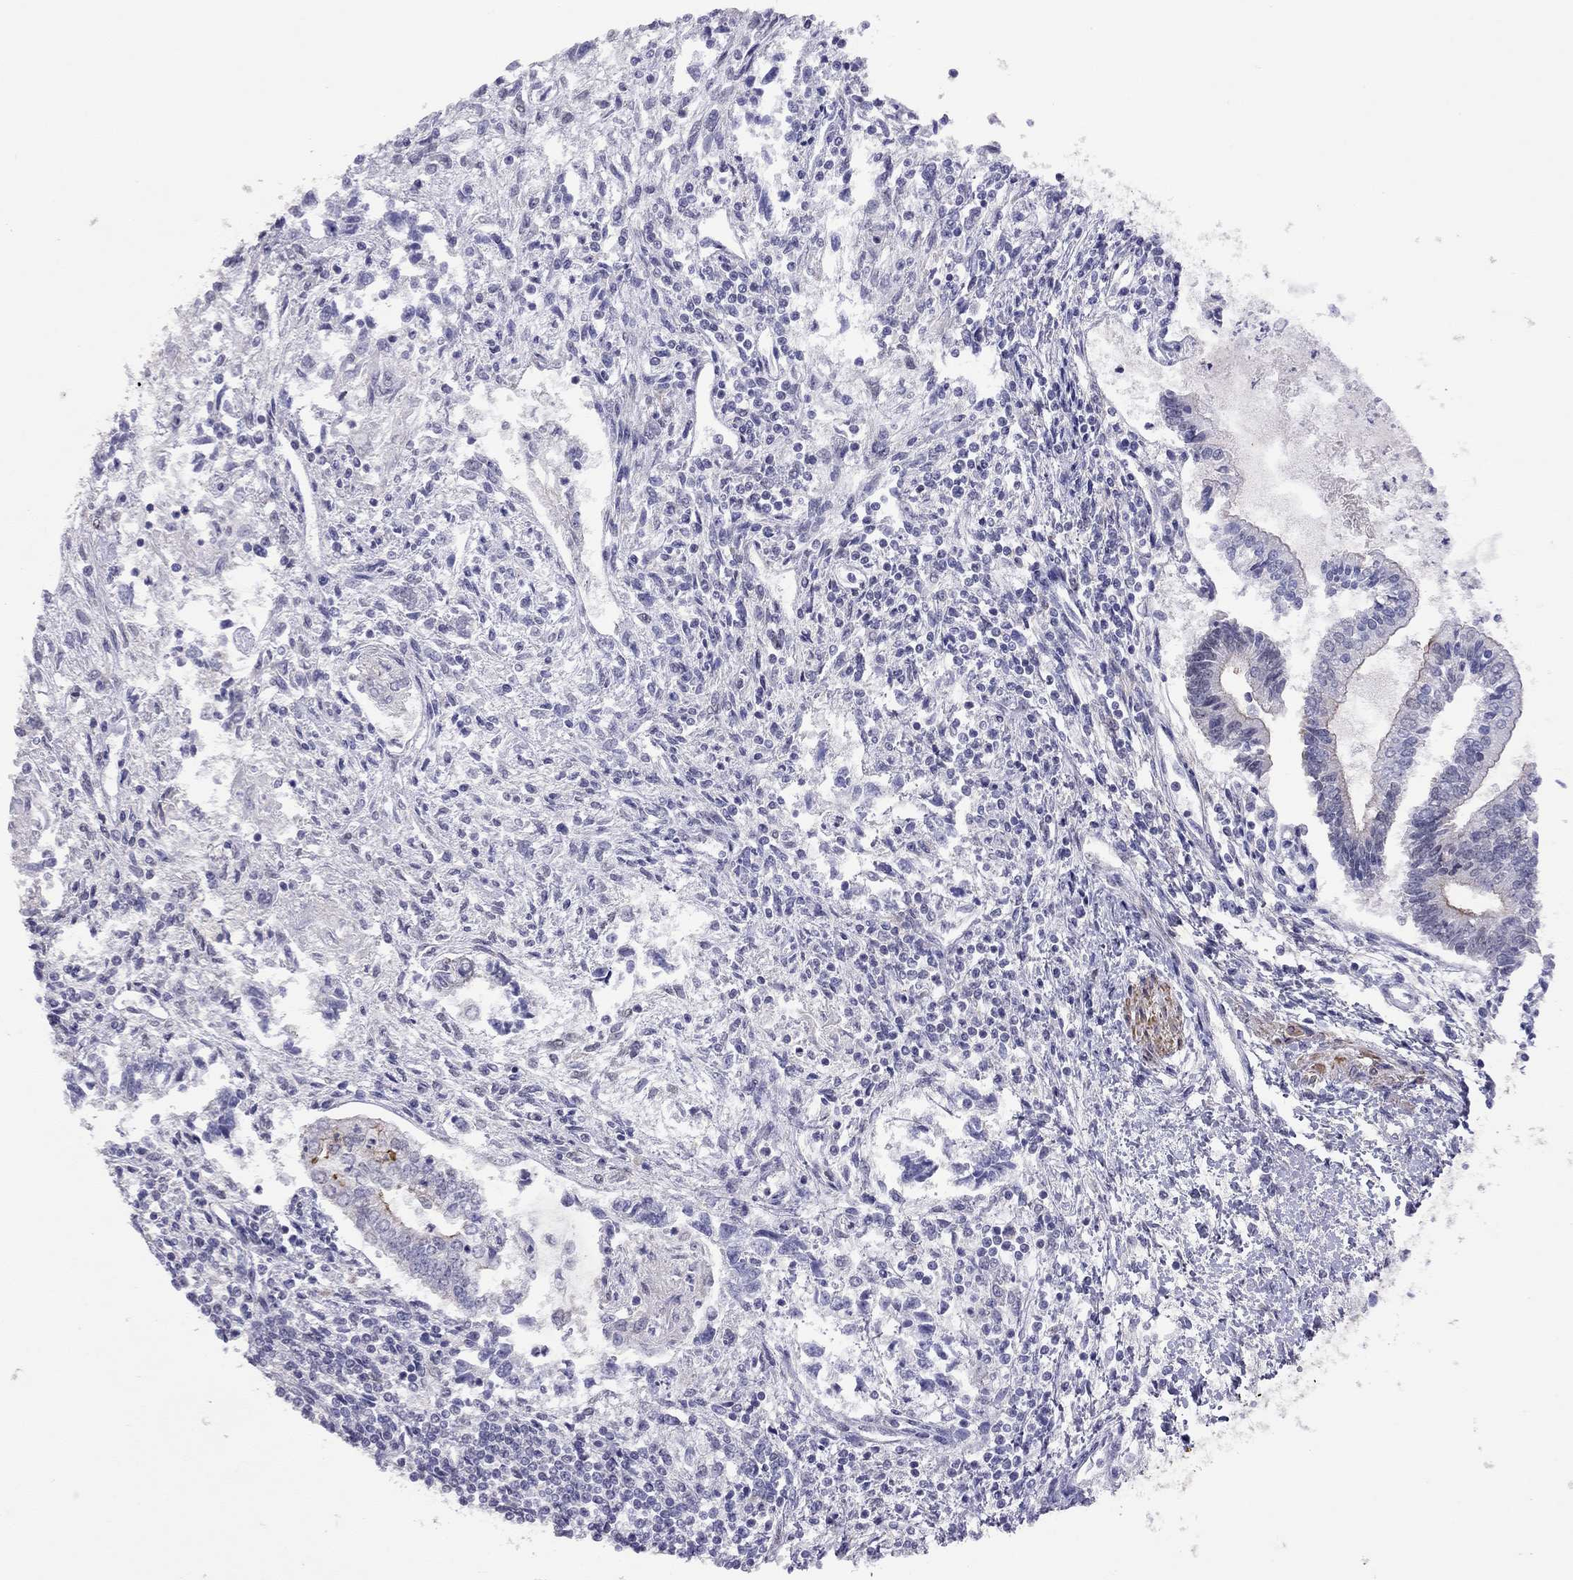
{"staining": {"intensity": "negative", "quantity": "none", "location": "none"}, "tissue": "testis cancer", "cell_type": "Tumor cells", "image_type": "cancer", "snomed": [{"axis": "morphology", "description": "Carcinoma, Embryonal, NOS"}, {"axis": "topography", "description": "Testis"}], "caption": "A micrograph of testis embryonal carcinoma stained for a protein shows no brown staining in tumor cells. Brightfield microscopy of immunohistochemistry (IHC) stained with DAB (3,3'-diaminobenzidine) (brown) and hematoxylin (blue), captured at high magnification.", "gene": "SYTL2", "patient": {"sex": "male", "age": 37}}